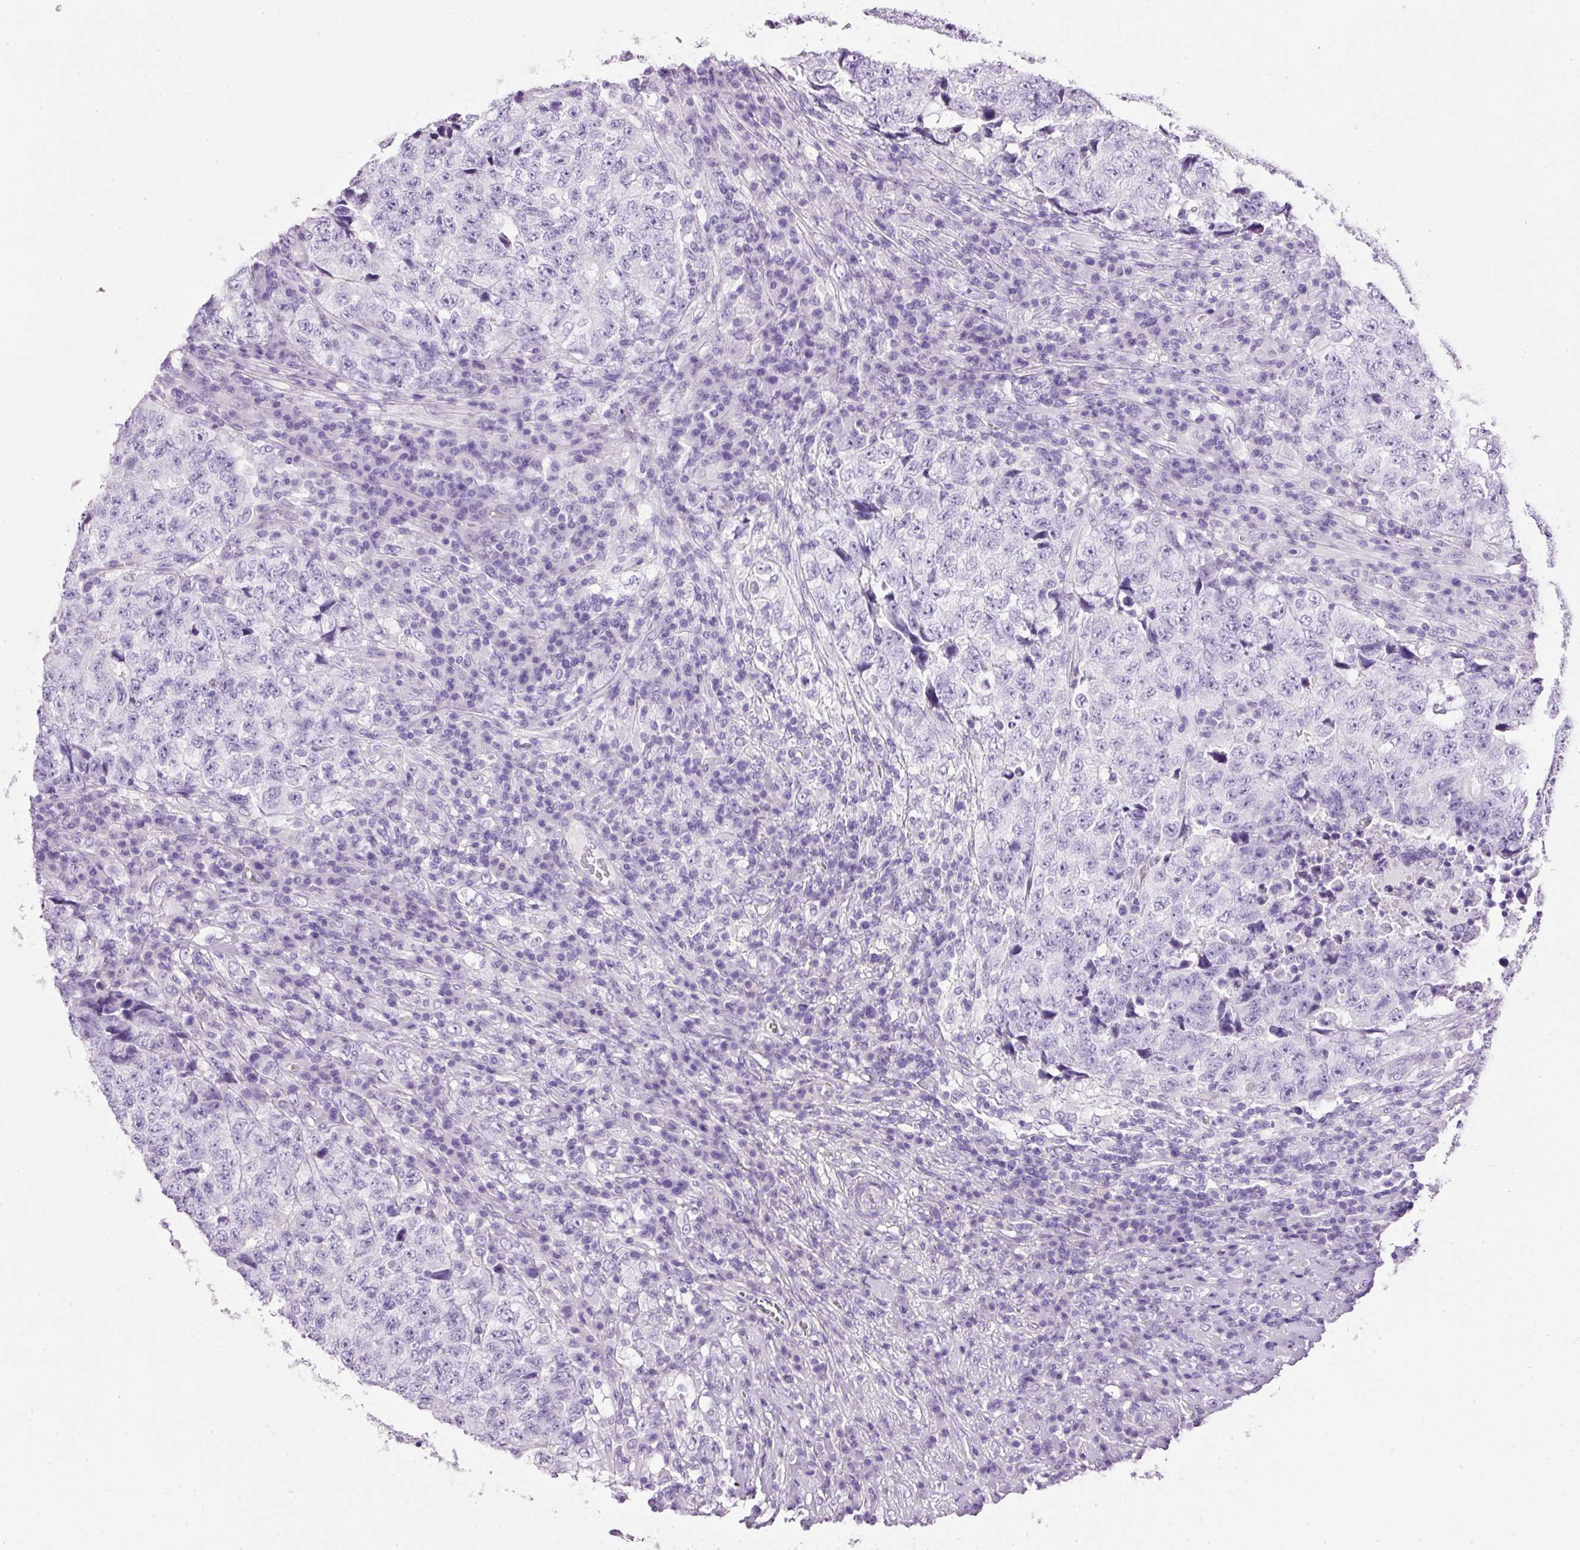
{"staining": {"intensity": "negative", "quantity": "none", "location": "none"}, "tissue": "testis cancer", "cell_type": "Tumor cells", "image_type": "cancer", "snomed": [{"axis": "morphology", "description": "Necrosis, NOS"}, {"axis": "morphology", "description": "Carcinoma, Embryonal, NOS"}, {"axis": "topography", "description": "Testis"}], "caption": "Immunohistochemistry (IHC) of embryonal carcinoma (testis) displays no expression in tumor cells.", "gene": "BSND", "patient": {"sex": "male", "age": 19}}